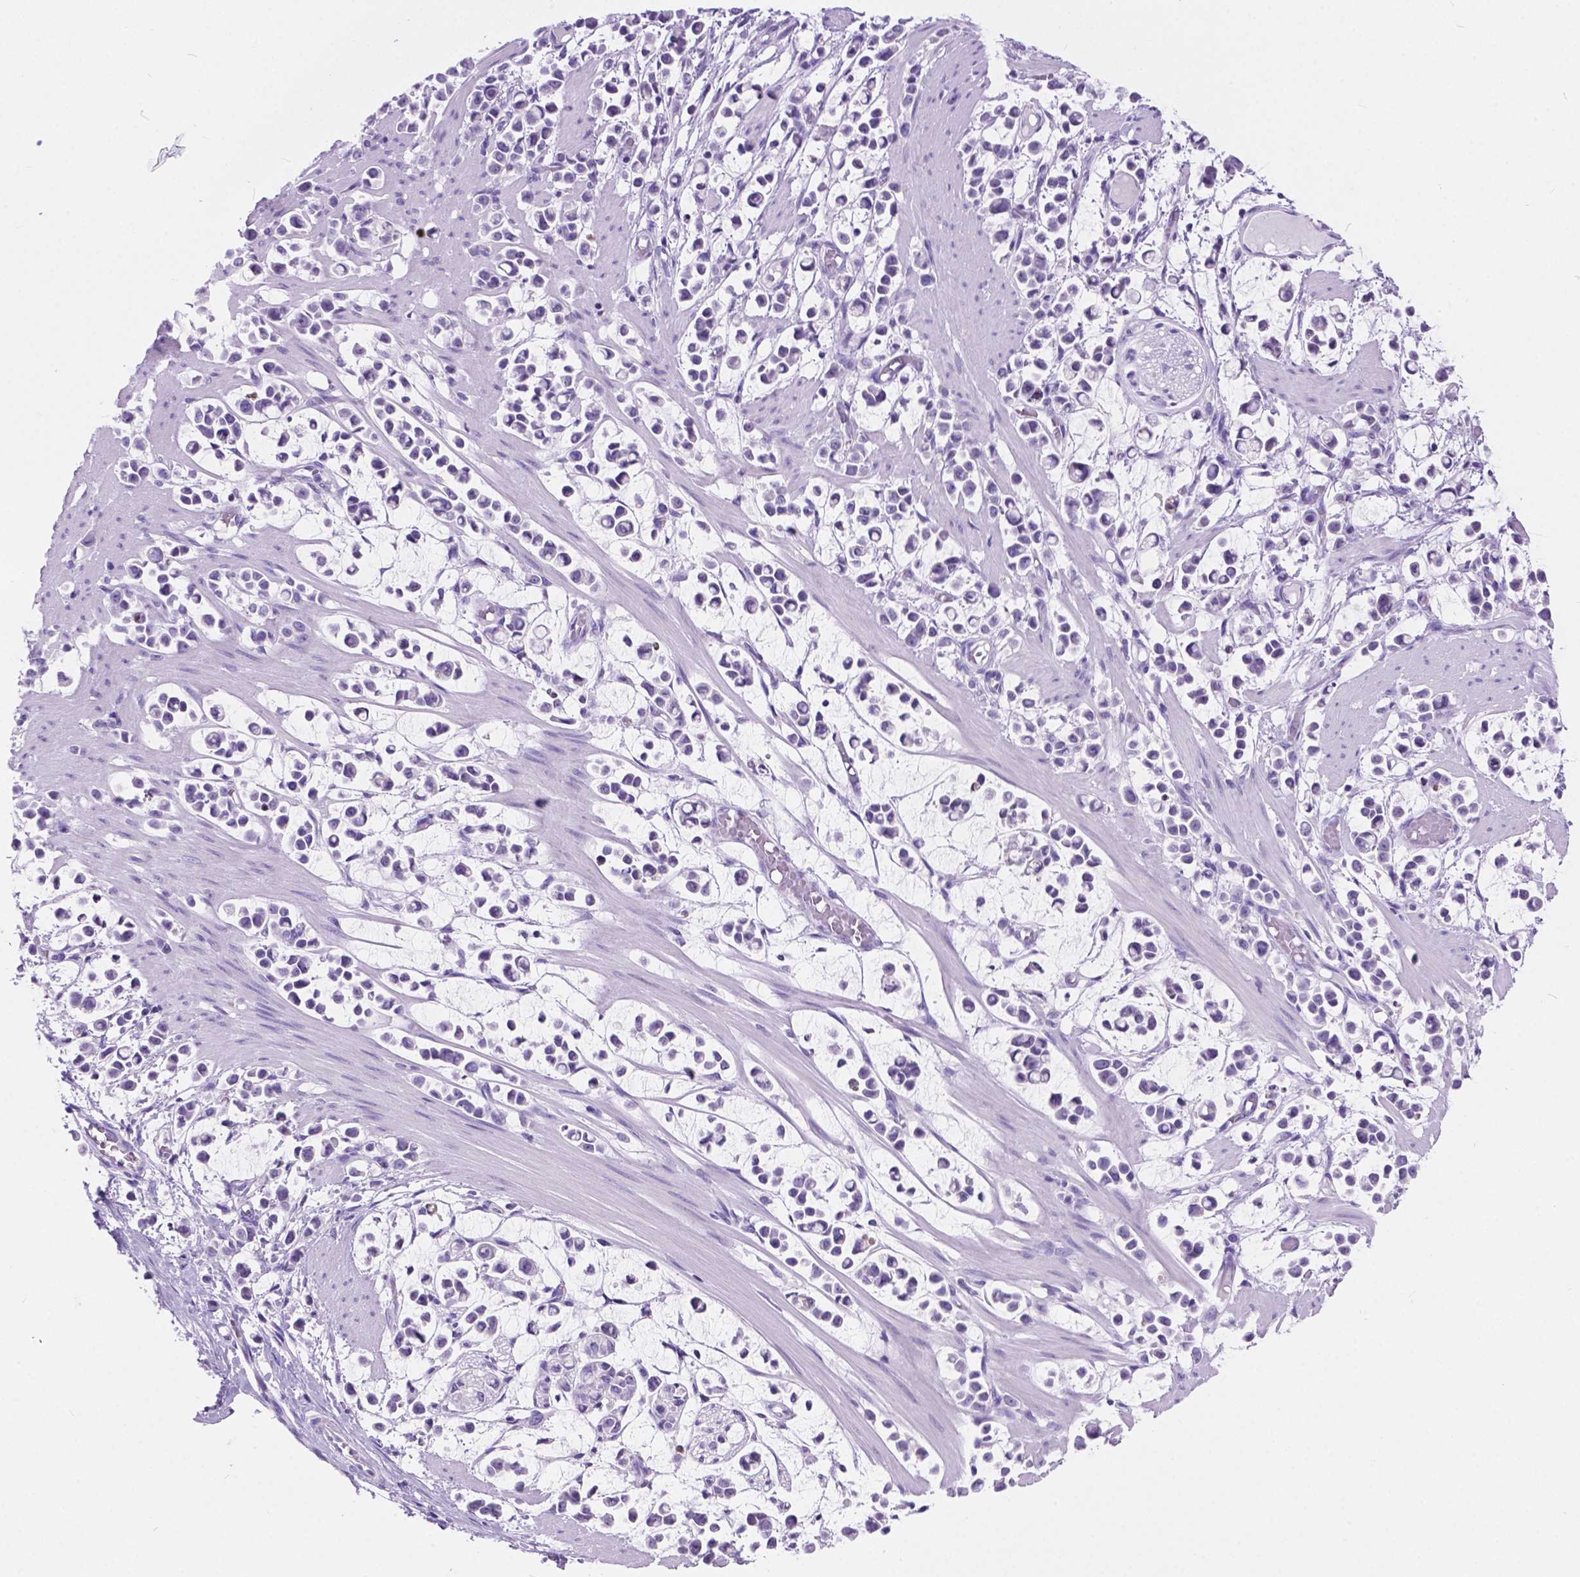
{"staining": {"intensity": "negative", "quantity": "none", "location": "none"}, "tissue": "stomach cancer", "cell_type": "Tumor cells", "image_type": "cancer", "snomed": [{"axis": "morphology", "description": "Adenocarcinoma, NOS"}, {"axis": "topography", "description": "Stomach"}], "caption": "The IHC photomicrograph has no significant expression in tumor cells of stomach cancer (adenocarcinoma) tissue.", "gene": "ARMS2", "patient": {"sex": "male", "age": 82}}